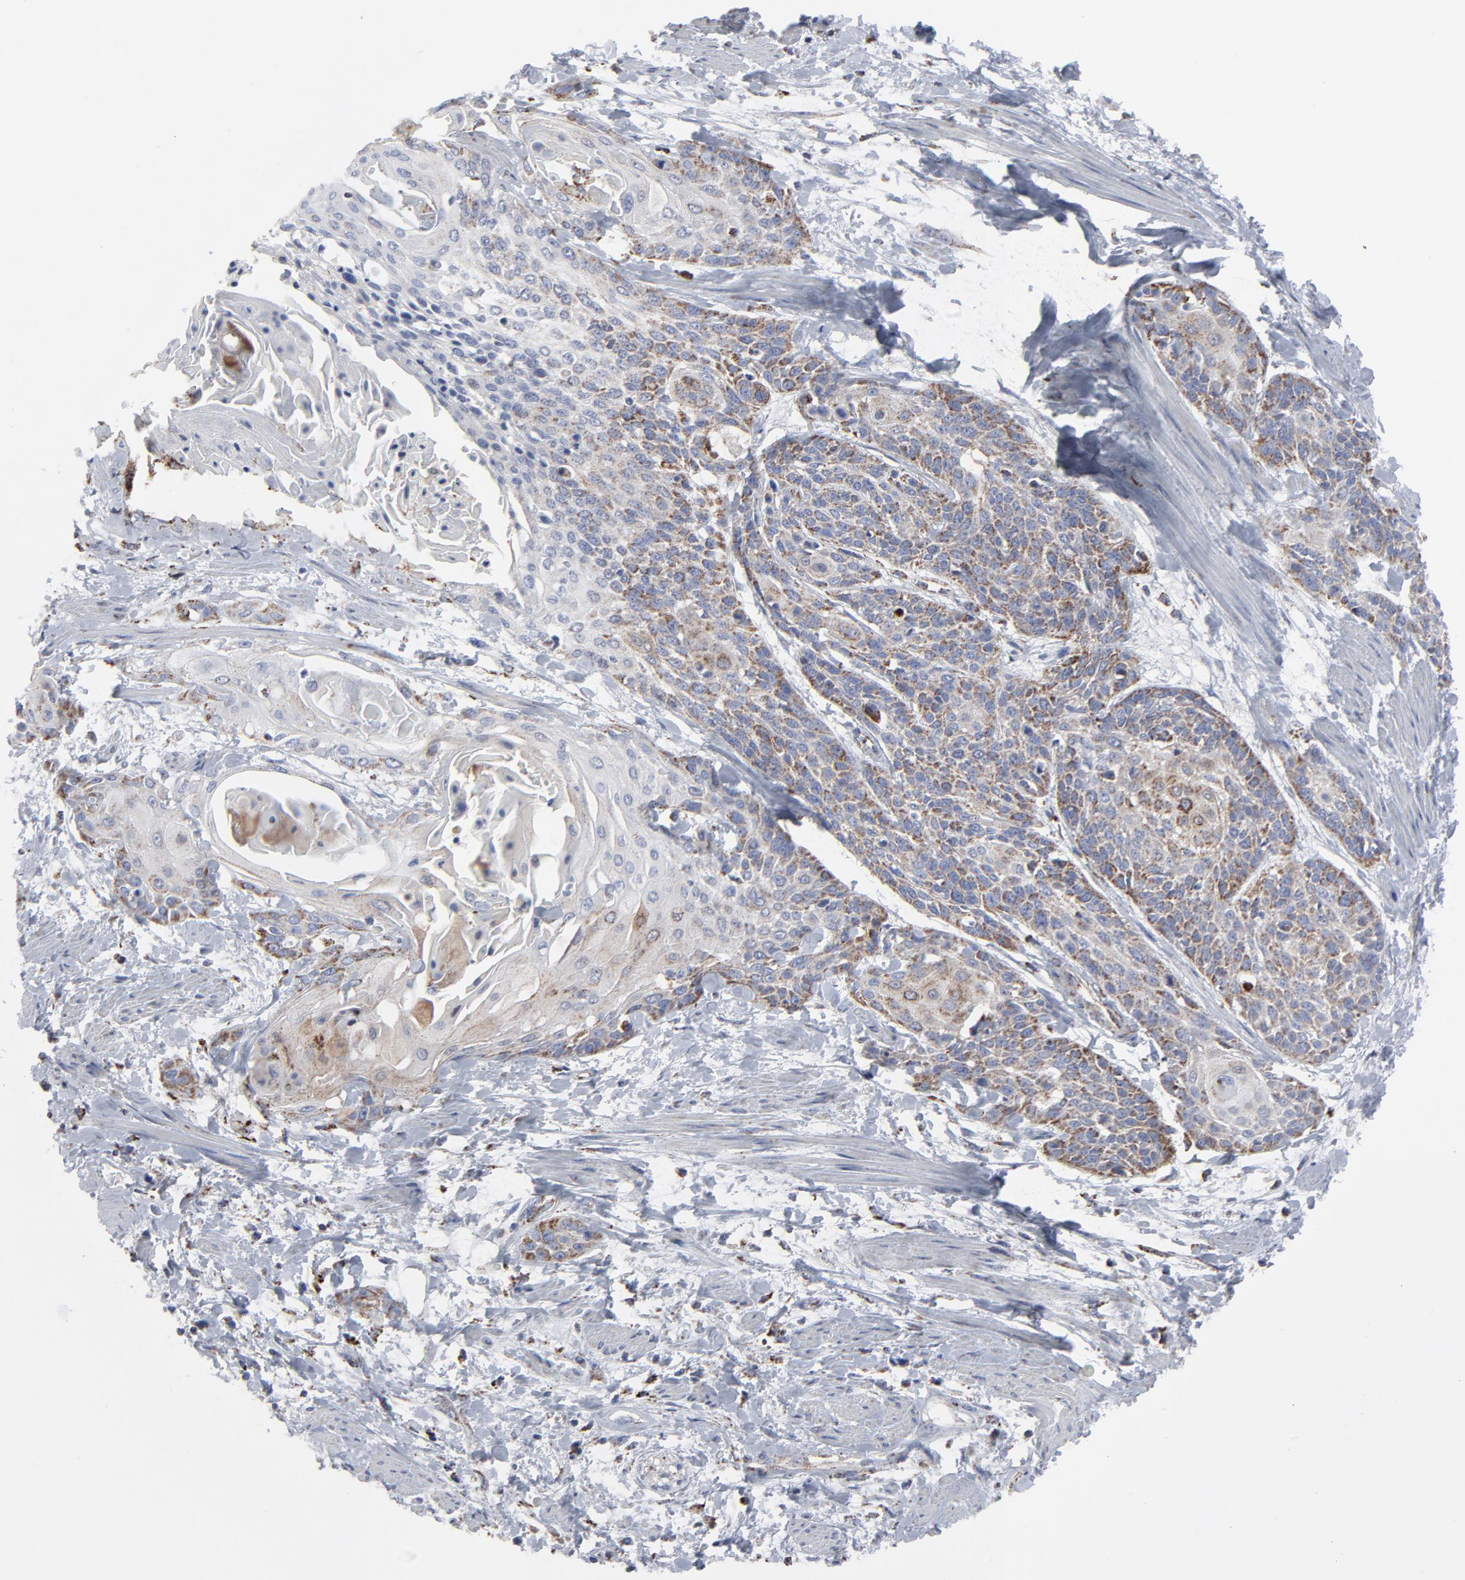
{"staining": {"intensity": "weak", "quantity": "25%-75%", "location": "cytoplasmic/membranous"}, "tissue": "cervical cancer", "cell_type": "Tumor cells", "image_type": "cancer", "snomed": [{"axis": "morphology", "description": "Squamous cell carcinoma, NOS"}, {"axis": "topography", "description": "Cervix"}], "caption": "Immunohistochemical staining of human cervical squamous cell carcinoma reveals low levels of weak cytoplasmic/membranous protein staining in about 25%-75% of tumor cells. (brown staining indicates protein expression, while blue staining denotes nuclei).", "gene": "TXNRD2", "patient": {"sex": "female", "age": 57}}